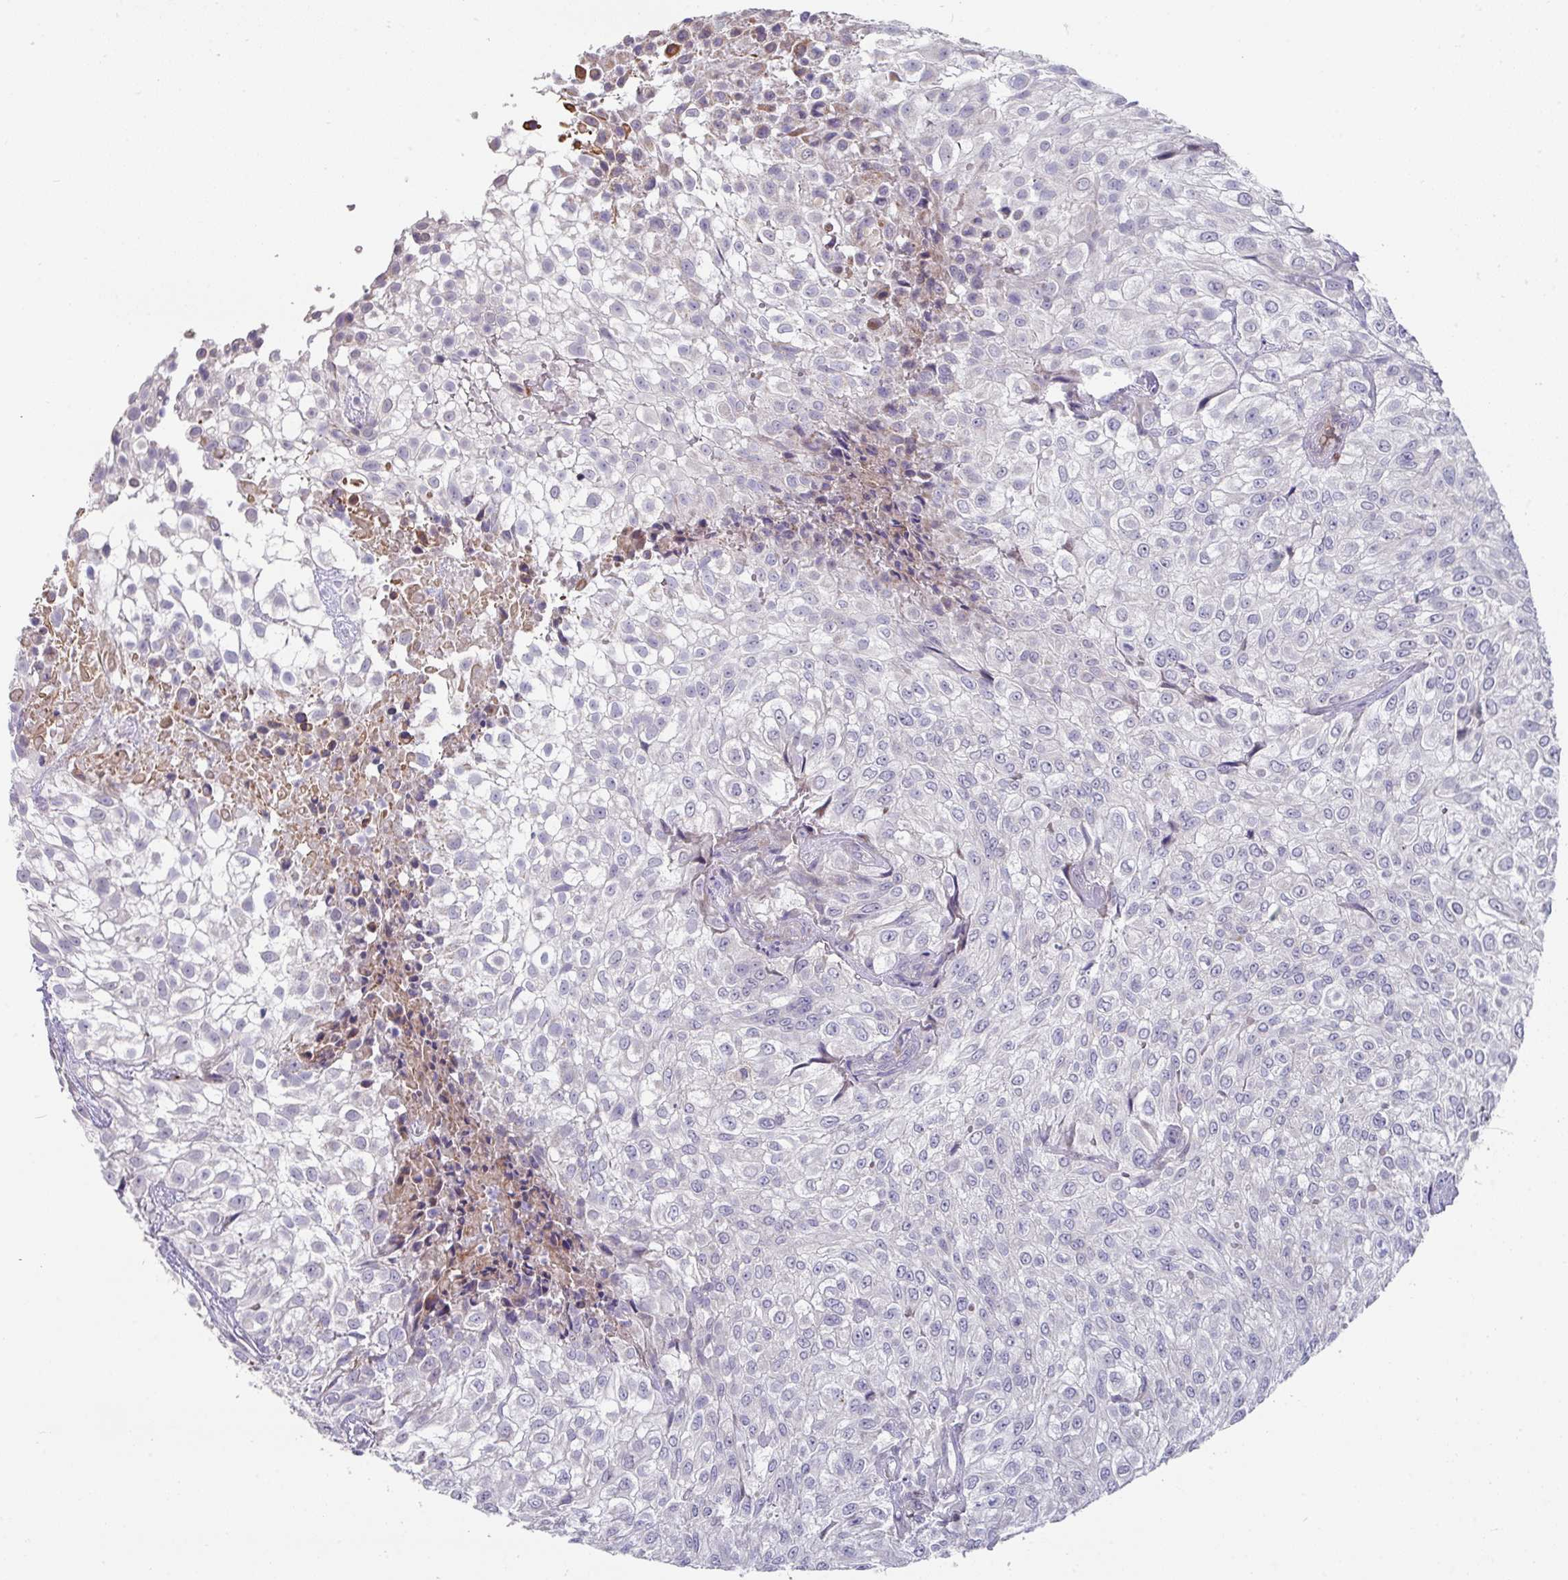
{"staining": {"intensity": "negative", "quantity": "none", "location": "none"}, "tissue": "urothelial cancer", "cell_type": "Tumor cells", "image_type": "cancer", "snomed": [{"axis": "morphology", "description": "Urothelial carcinoma, High grade"}, {"axis": "topography", "description": "Urinary bladder"}], "caption": "Urothelial cancer was stained to show a protein in brown. There is no significant staining in tumor cells.", "gene": "CBX7", "patient": {"sex": "male", "age": 56}}